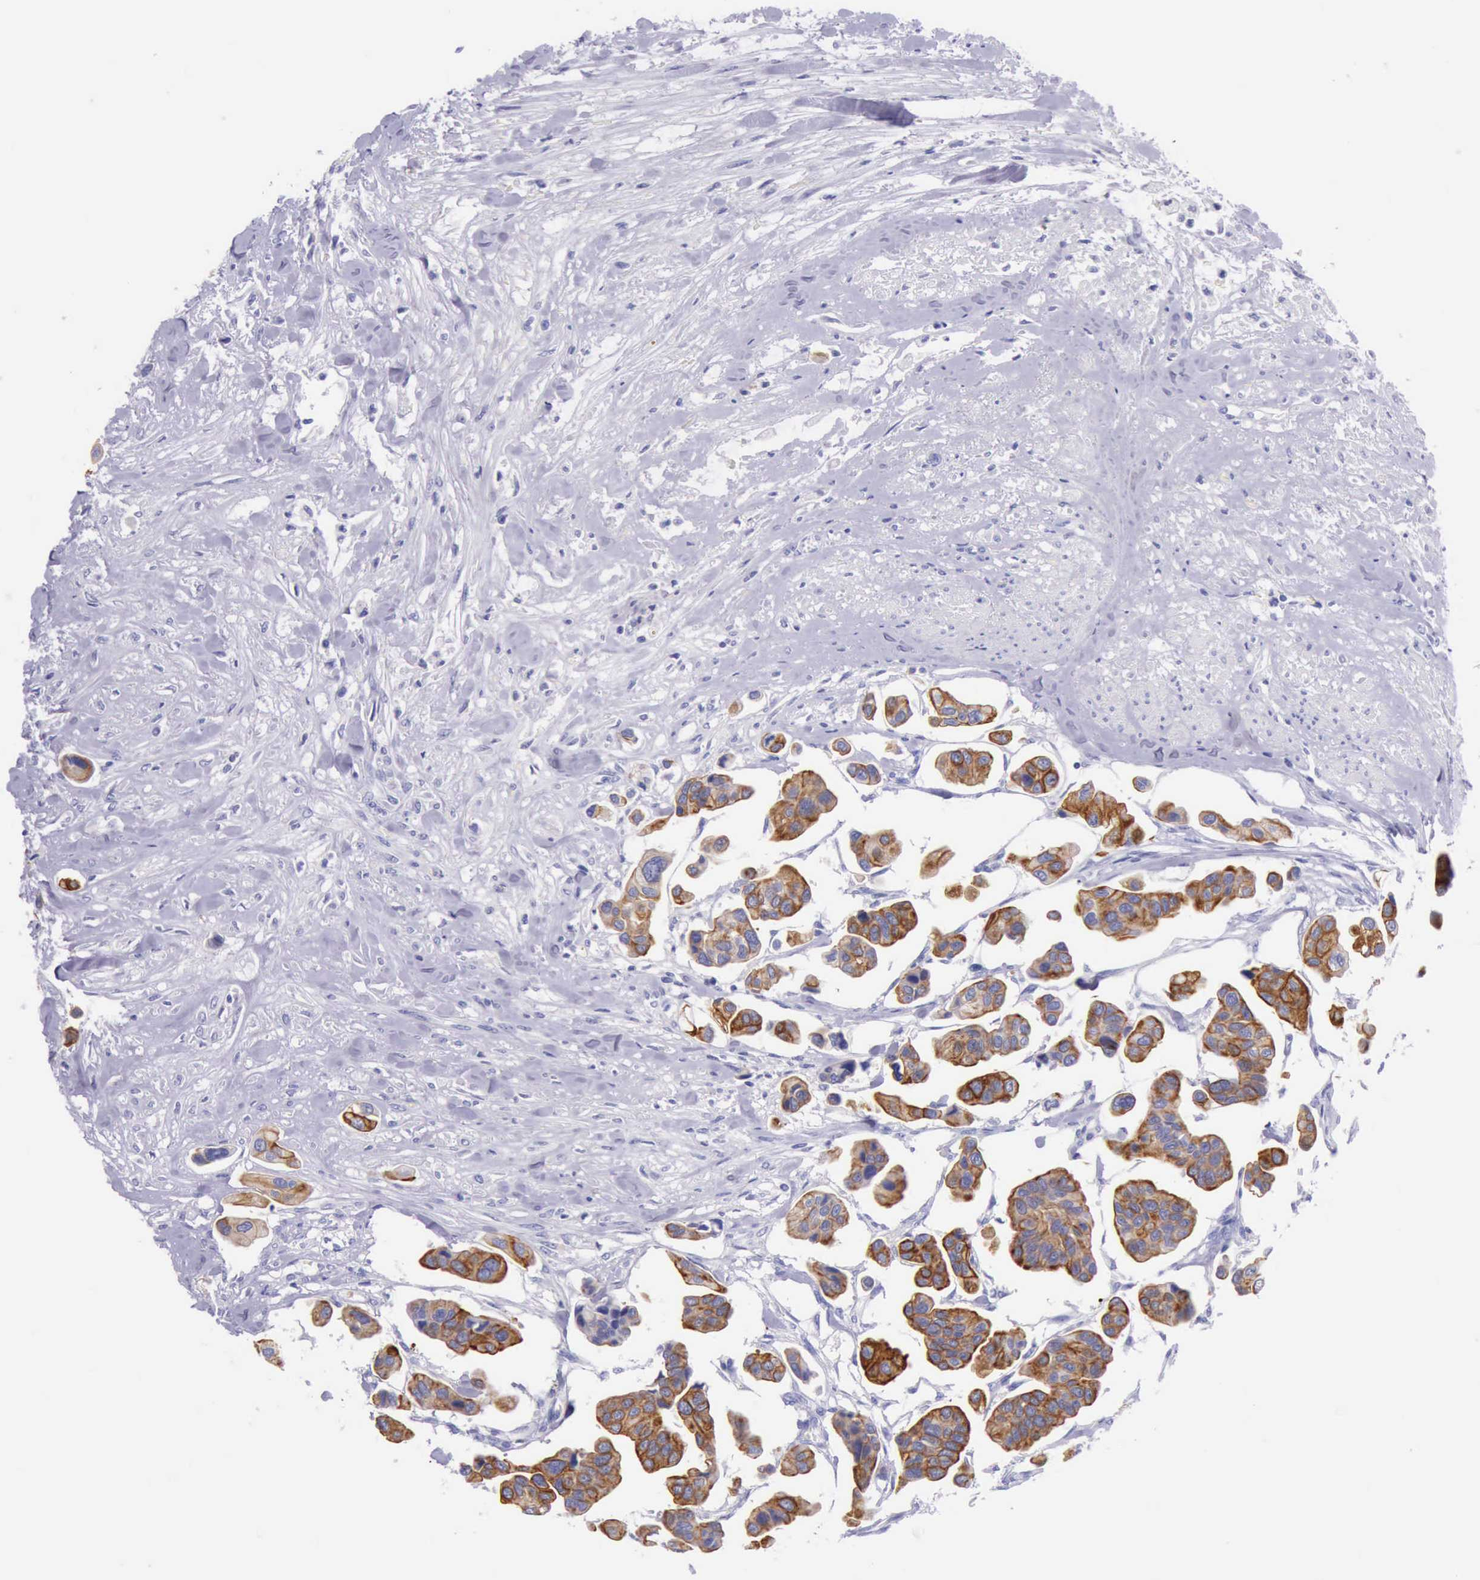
{"staining": {"intensity": "moderate", "quantity": ">75%", "location": "cytoplasmic/membranous"}, "tissue": "urothelial cancer", "cell_type": "Tumor cells", "image_type": "cancer", "snomed": [{"axis": "morphology", "description": "Adenocarcinoma, NOS"}, {"axis": "topography", "description": "Urinary bladder"}], "caption": "This image shows immunohistochemistry staining of urothelial cancer, with medium moderate cytoplasmic/membranous expression in about >75% of tumor cells.", "gene": "KRT8", "patient": {"sex": "male", "age": 61}}